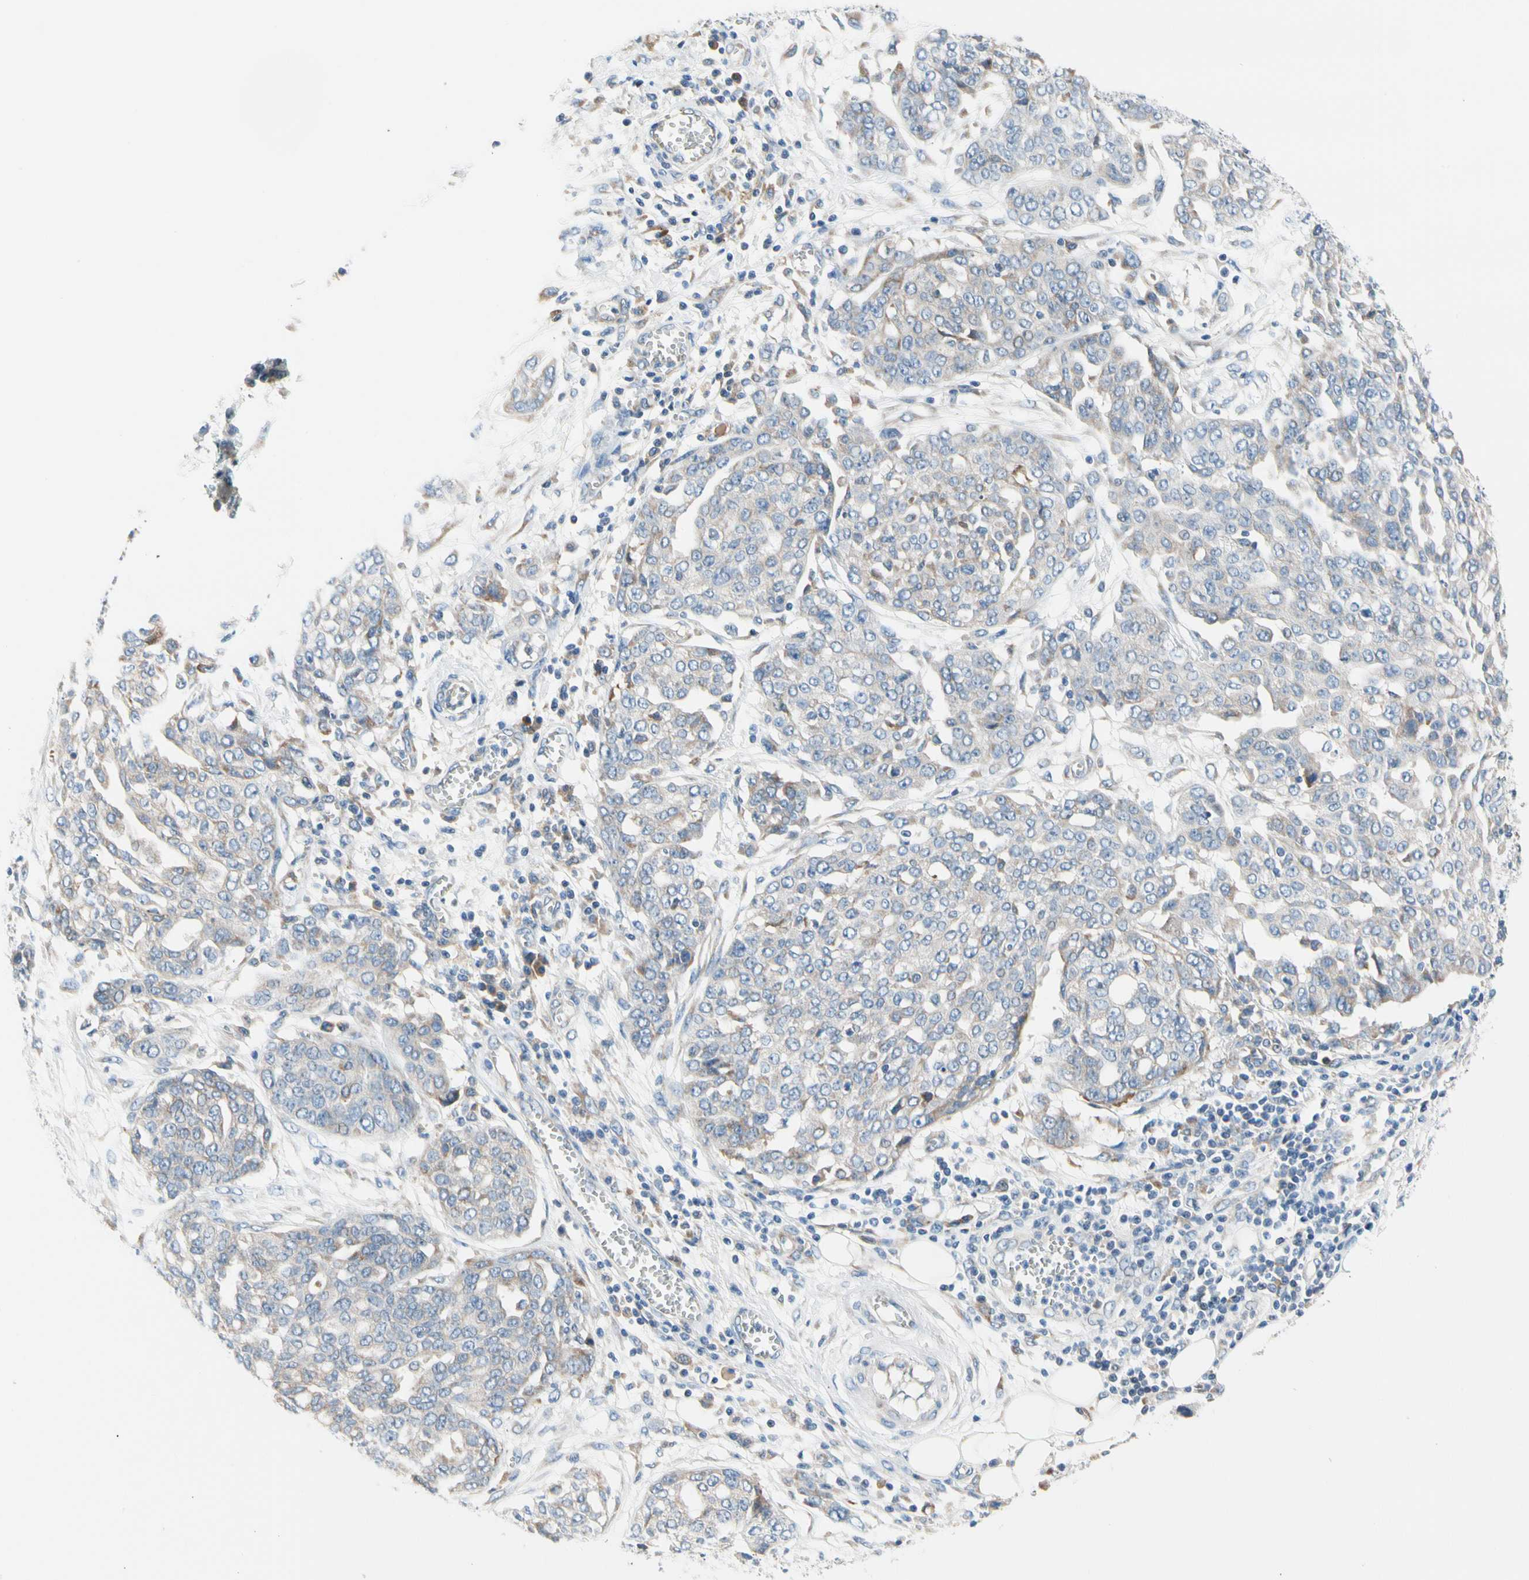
{"staining": {"intensity": "negative", "quantity": "none", "location": "none"}, "tissue": "ovarian cancer", "cell_type": "Tumor cells", "image_type": "cancer", "snomed": [{"axis": "morphology", "description": "Cystadenocarcinoma, serous, NOS"}, {"axis": "topography", "description": "Soft tissue"}, {"axis": "topography", "description": "Ovary"}], "caption": "Immunohistochemistry of ovarian cancer reveals no staining in tumor cells.", "gene": "STXBP1", "patient": {"sex": "female", "age": 57}}